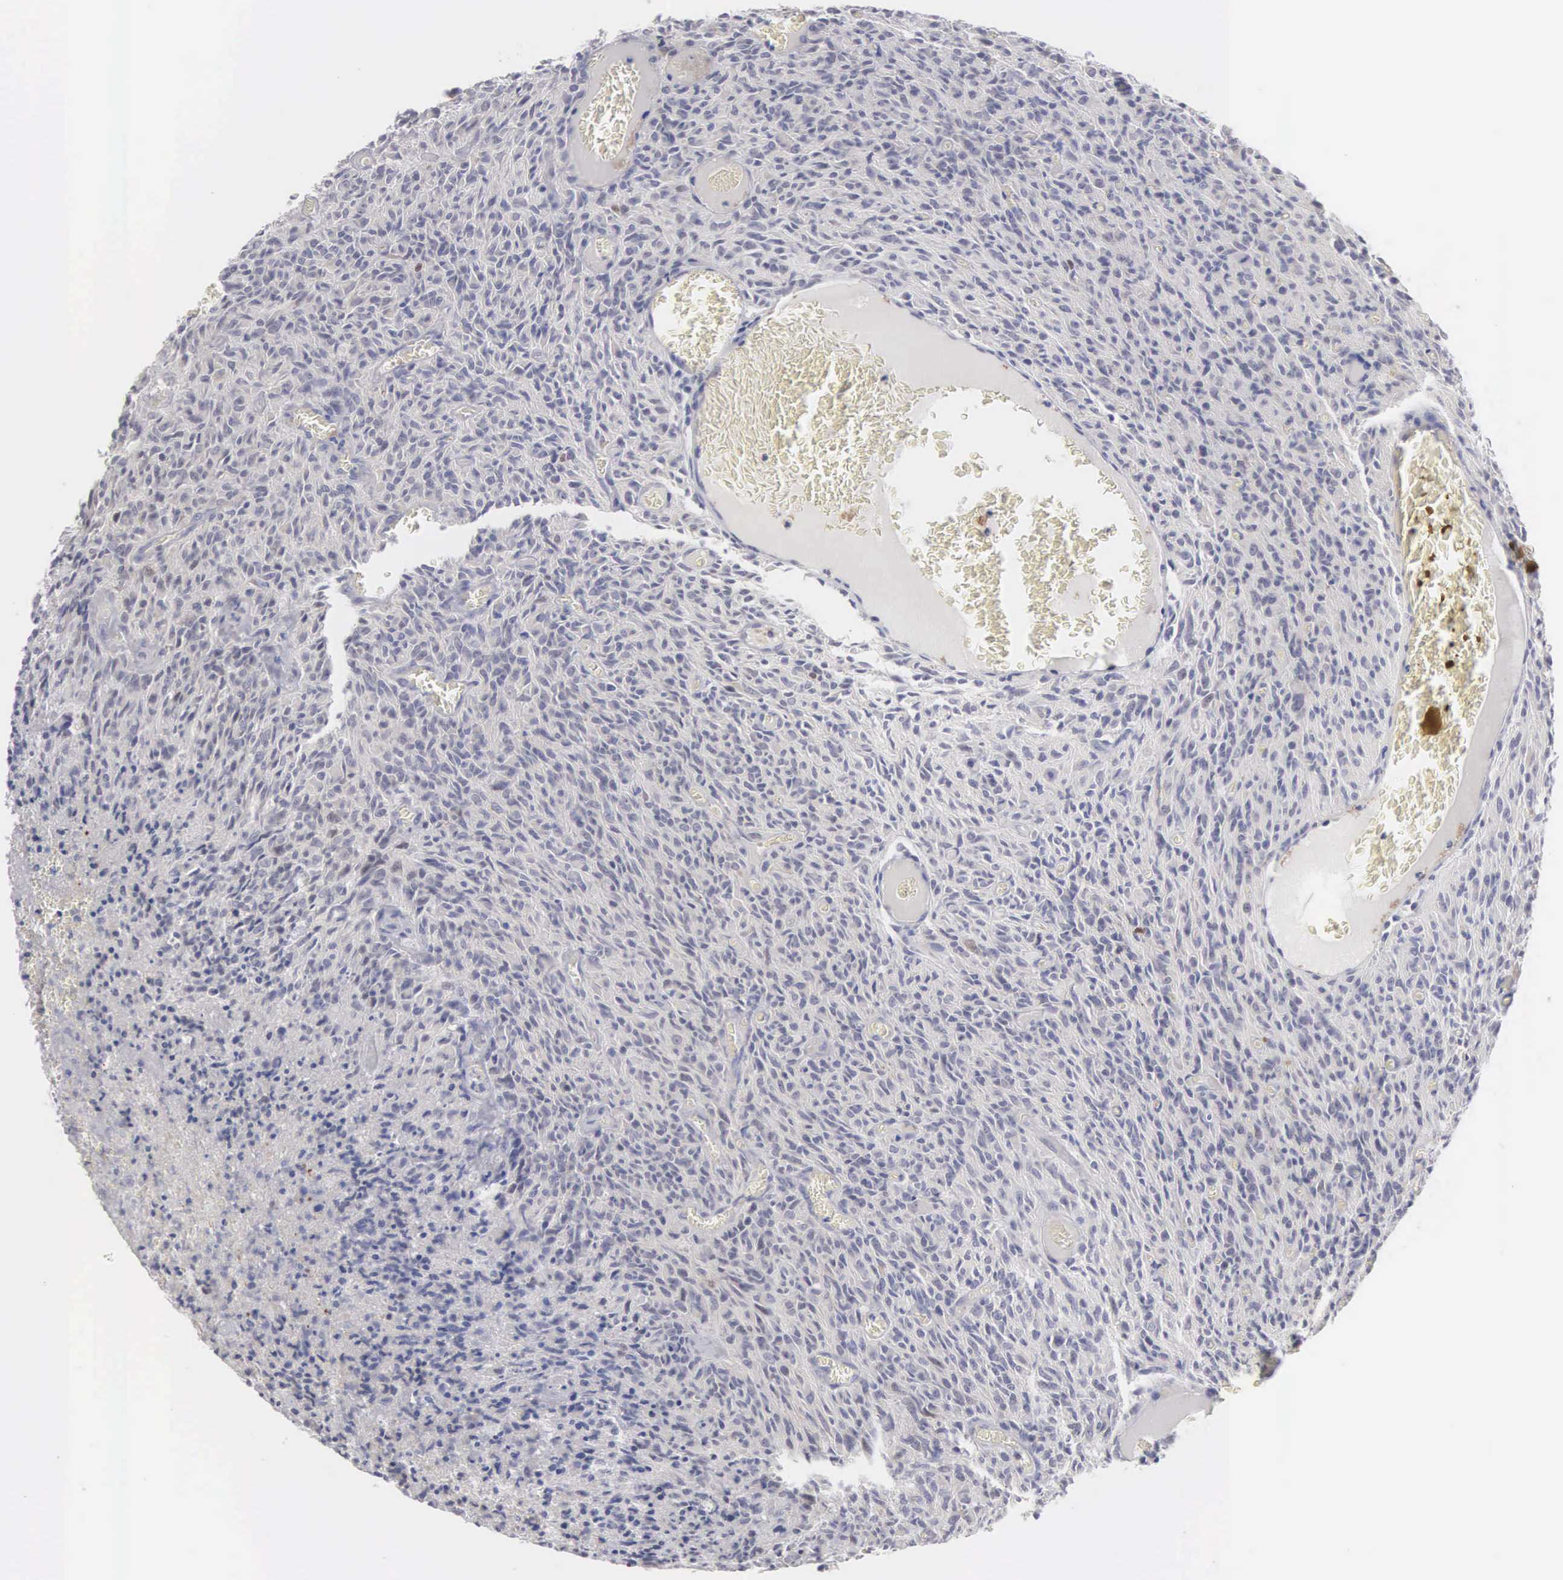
{"staining": {"intensity": "negative", "quantity": "none", "location": "none"}, "tissue": "glioma", "cell_type": "Tumor cells", "image_type": "cancer", "snomed": [{"axis": "morphology", "description": "Glioma, malignant, High grade"}, {"axis": "topography", "description": "Brain"}], "caption": "This is an immunohistochemistry photomicrograph of glioma. There is no staining in tumor cells.", "gene": "ELFN2", "patient": {"sex": "male", "age": 56}}